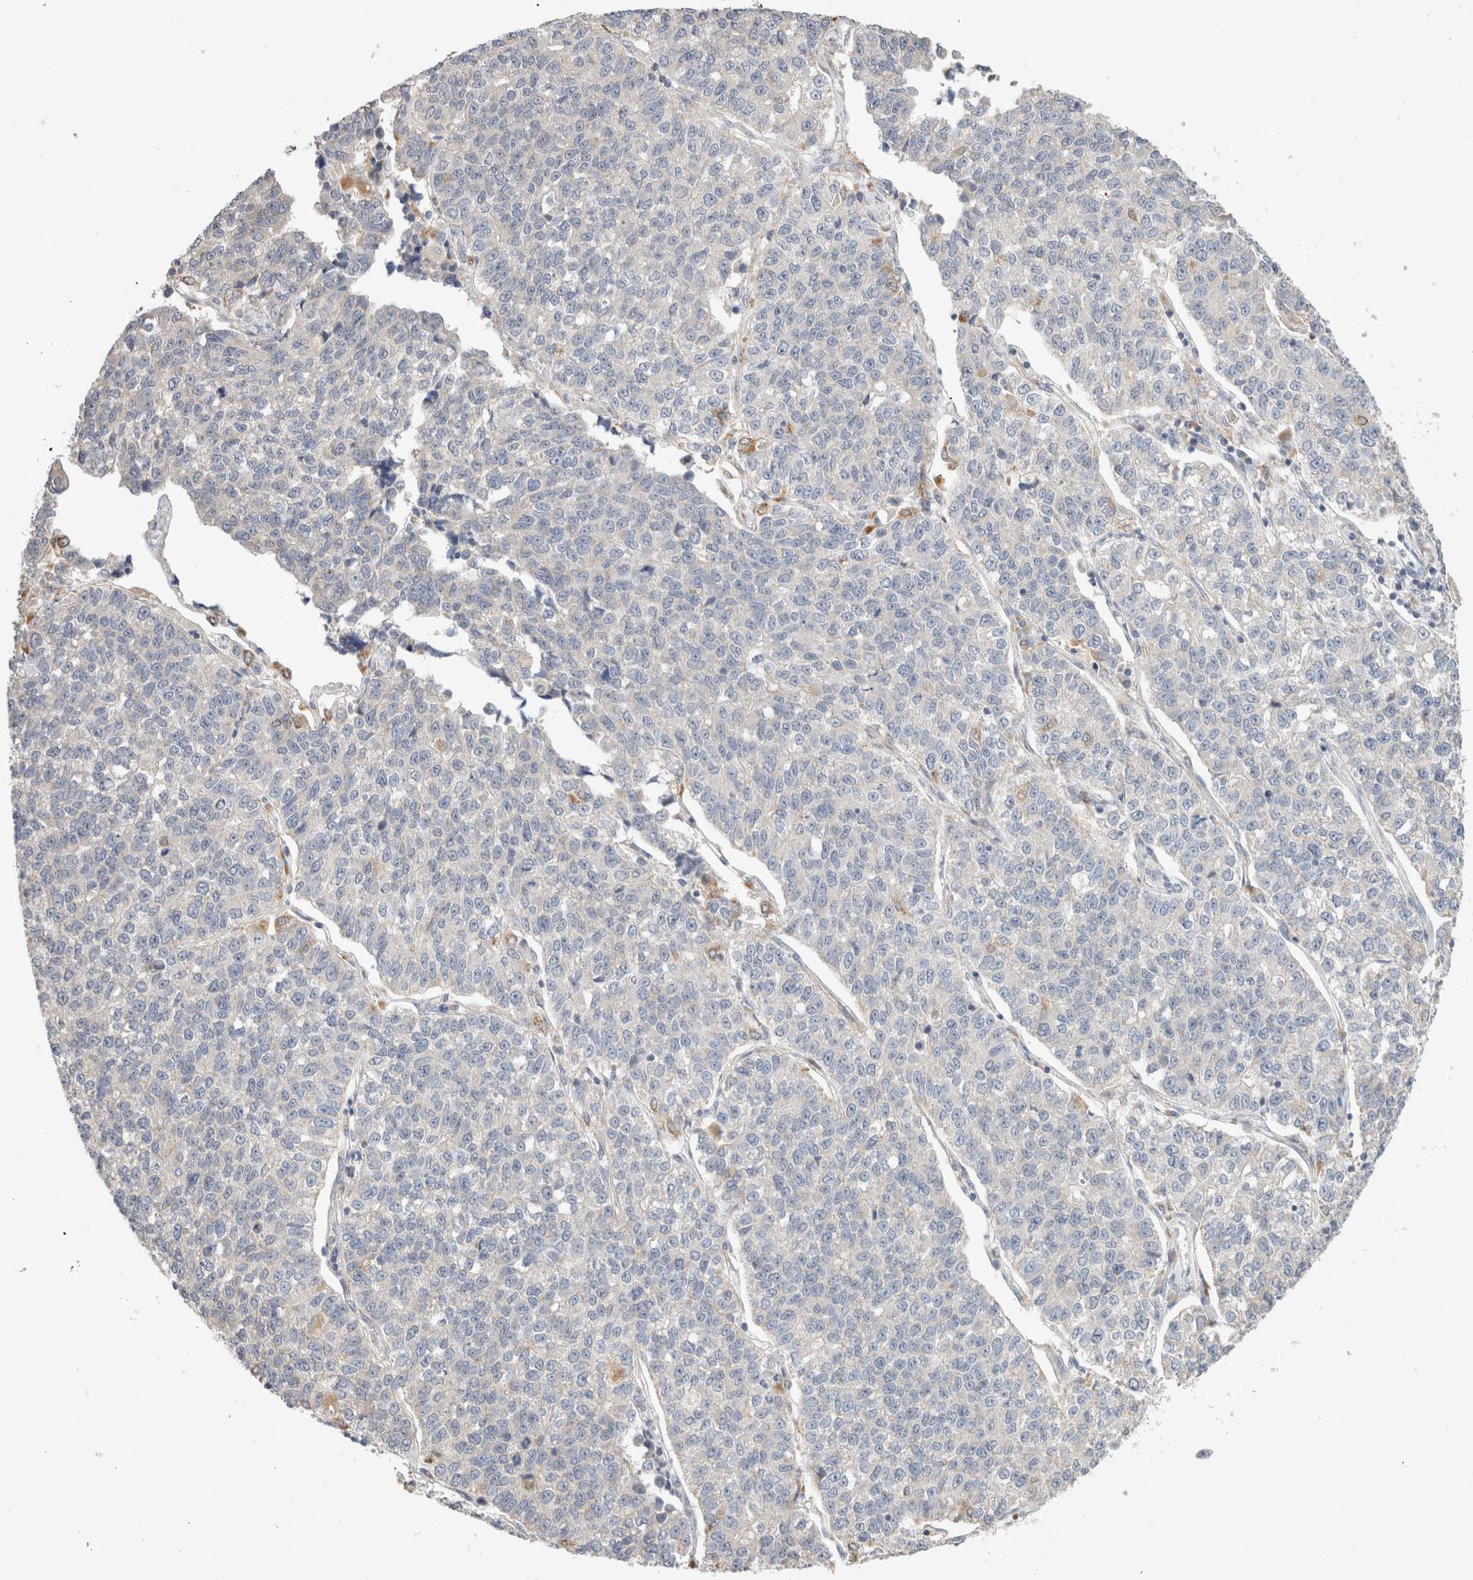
{"staining": {"intensity": "negative", "quantity": "none", "location": "none"}, "tissue": "lung cancer", "cell_type": "Tumor cells", "image_type": "cancer", "snomed": [{"axis": "morphology", "description": "Adenocarcinoma, NOS"}, {"axis": "topography", "description": "Lung"}], "caption": "Immunohistochemistry photomicrograph of adenocarcinoma (lung) stained for a protein (brown), which reveals no staining in tumor cells.", "gene": "CA13", "patient": {"sex": "male", "age": 49}}